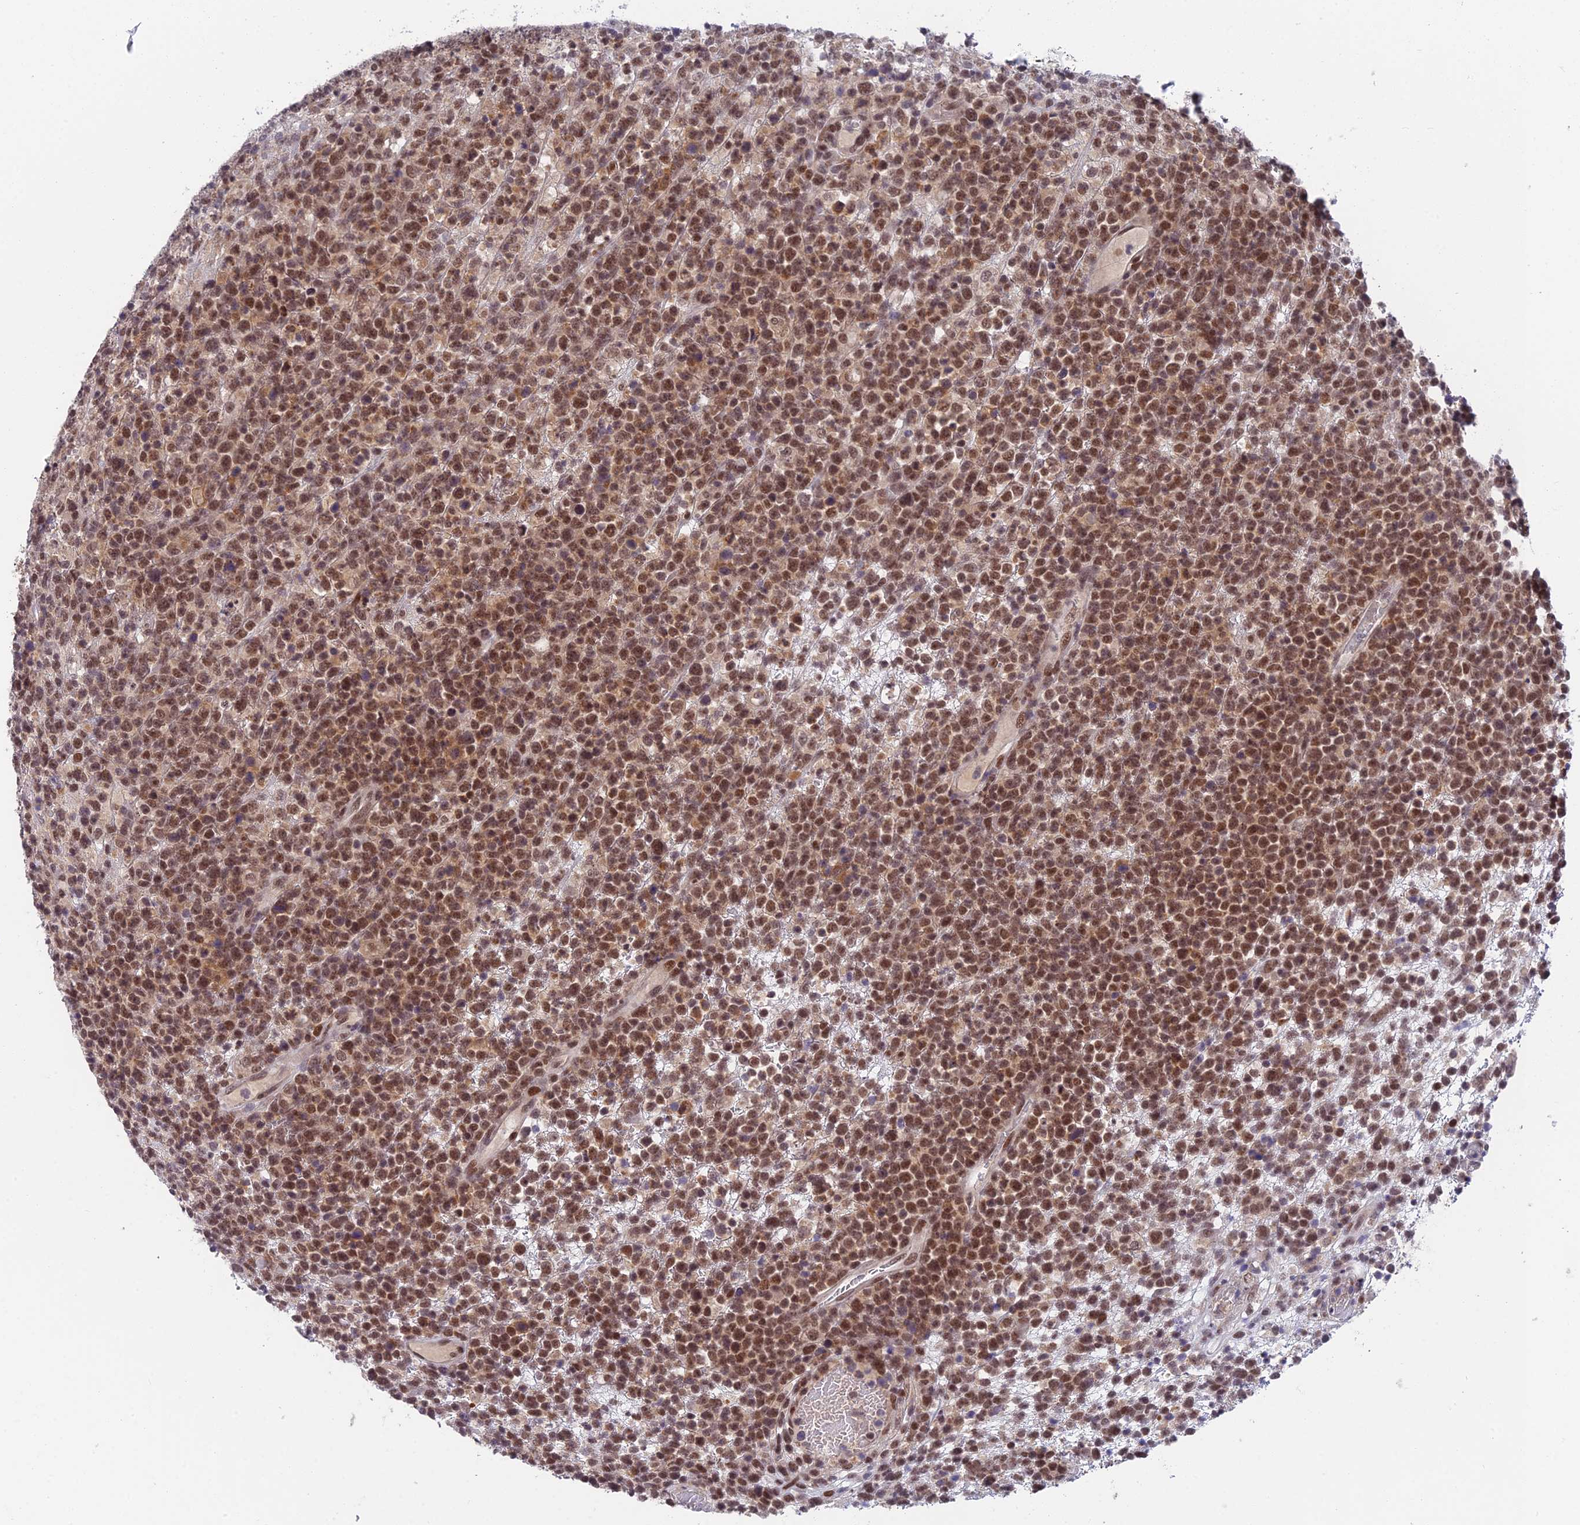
{"staining": {"intensity": "moderate", "quantity": ">75%", "location": "nuclear"}, "tissue": "lymphoma", "cell_type": "Tumor cells", "image_type": "cancer", "snomed": [{"axis": "morphology", "description": "Malignant lymphoma, non-Hodgkin's type, High grade"}, {"axis": "topography", "description": "Colon"}], "caption": "Tumor cells display moderate nuclear positivity in about >75% of cells in high-grade malignant lymphoma, non-Hodgkin's type.", "gene": "NSMCE1", "patient": {"sex": "female", "age": 53}}